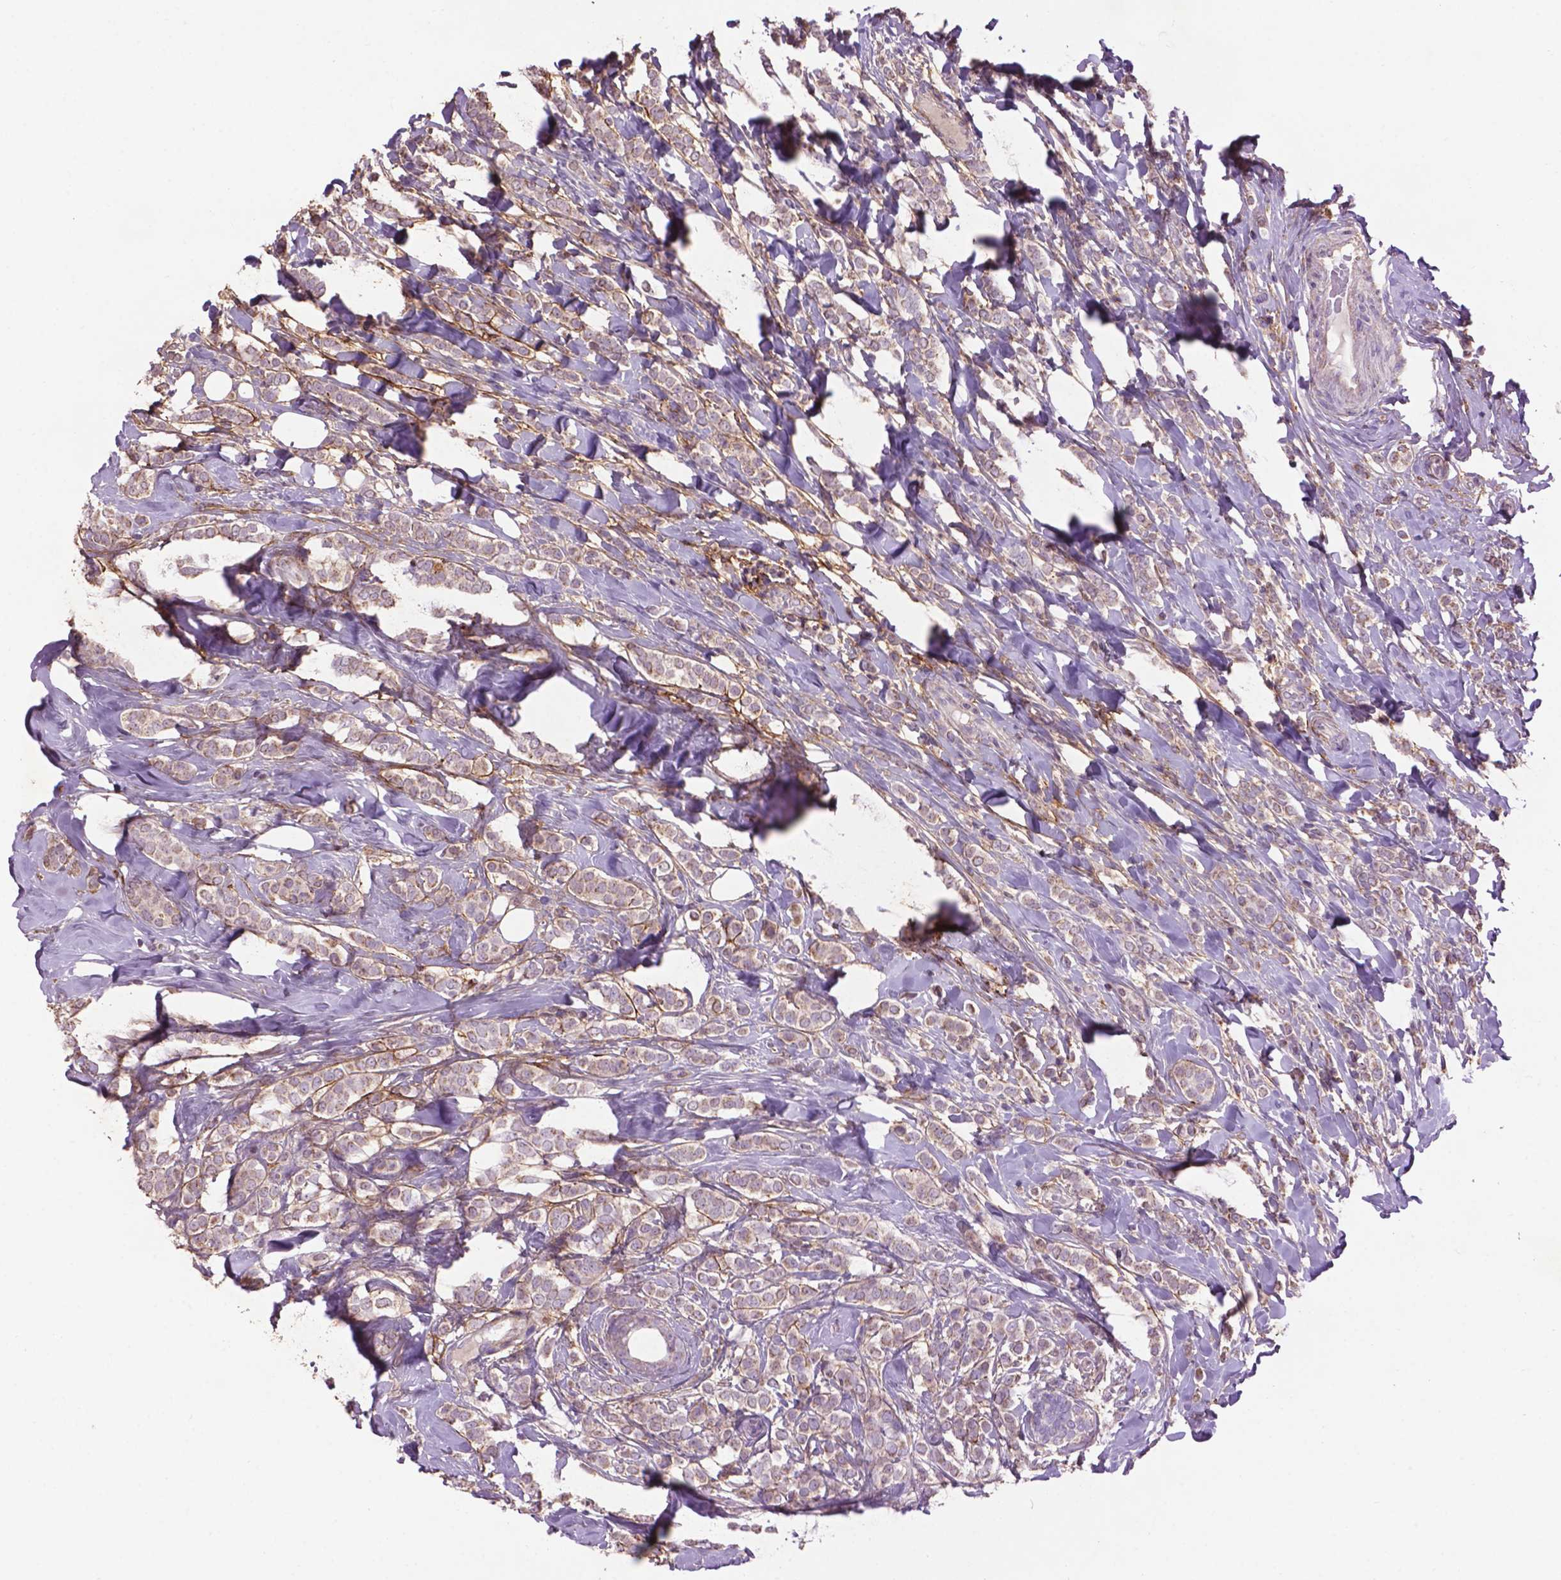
{"staining": {"intensity": "negative", "quantity": "none", "location": "none"}, "tissue": "breast cancer", "cell_type": "Tumor cells", "image_type": "cancer", "snomed": [{"axis": "morphology", "description": "Lobular carcinoma"}, {"axis": "topography", "description": "Breast"}], "caption": "This histopathology image is of breast lobular carcinoma stained with immunohistochemistry to label a protein in brown with the nuclei are counter-stained blue. There is no positivity in tumor cells.", "gene": "LRRC3C", "patient": {"sex": "female", "age": 49}}